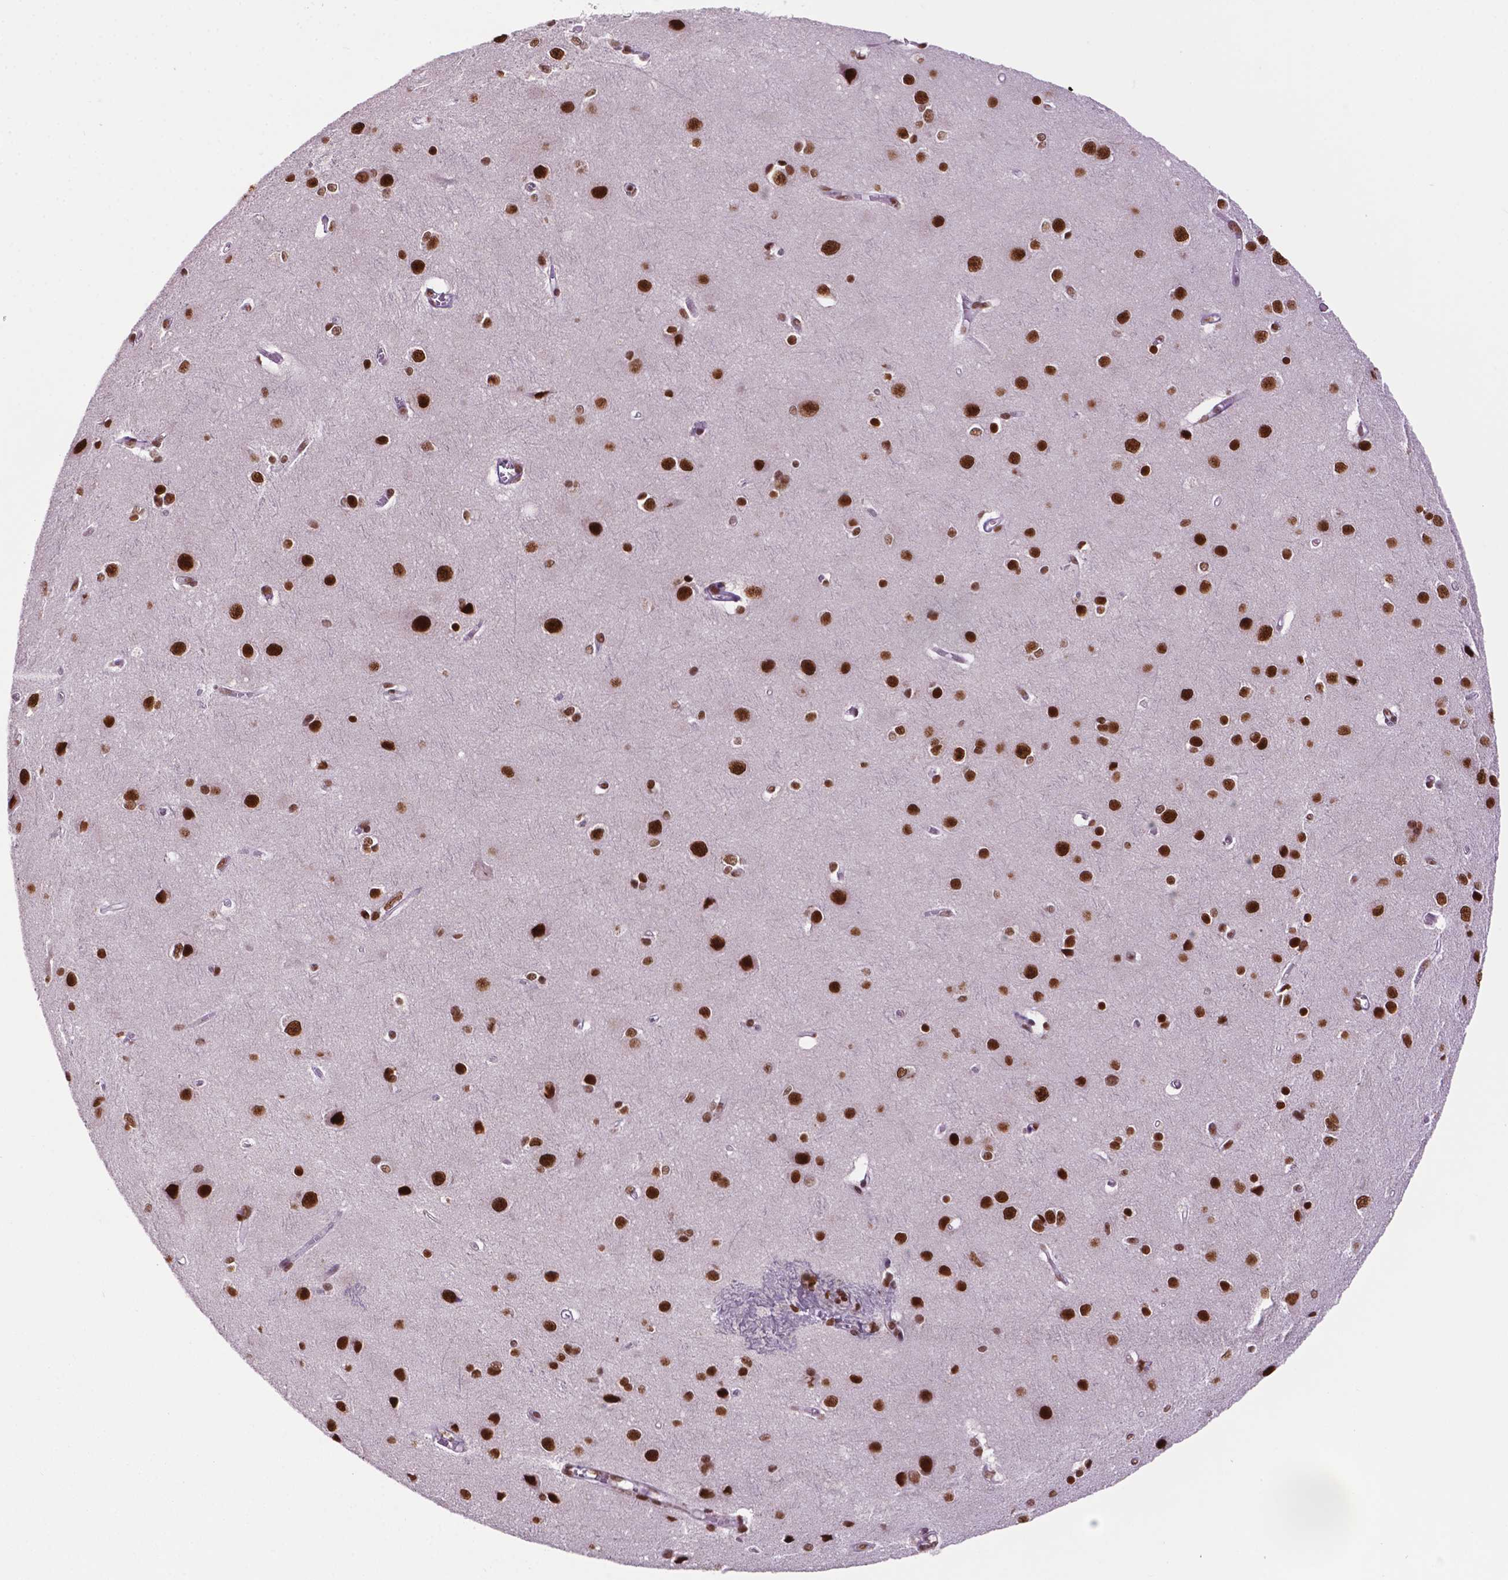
{"staining": {"intensity": "weak", "quantity": "25%-75%", "location": "nuclear"}, "tissue": "cerebral cortex", "cell_type": "Endothelial cells", "image_type": "normal", "snomed": [{"axis": "morphology", "description": "Normal tissue, NOS"}, {"axis": "topography", "description": "Cerebral cortex"}], "caption": "About 25%-75% of endothelial cells in benign cerebral cortex reveal weak nuclear protein expression as visualized by brown immunohistochemical staining.", "gene": "MLH1", "patient": {"sex": "male", "age": 37}}